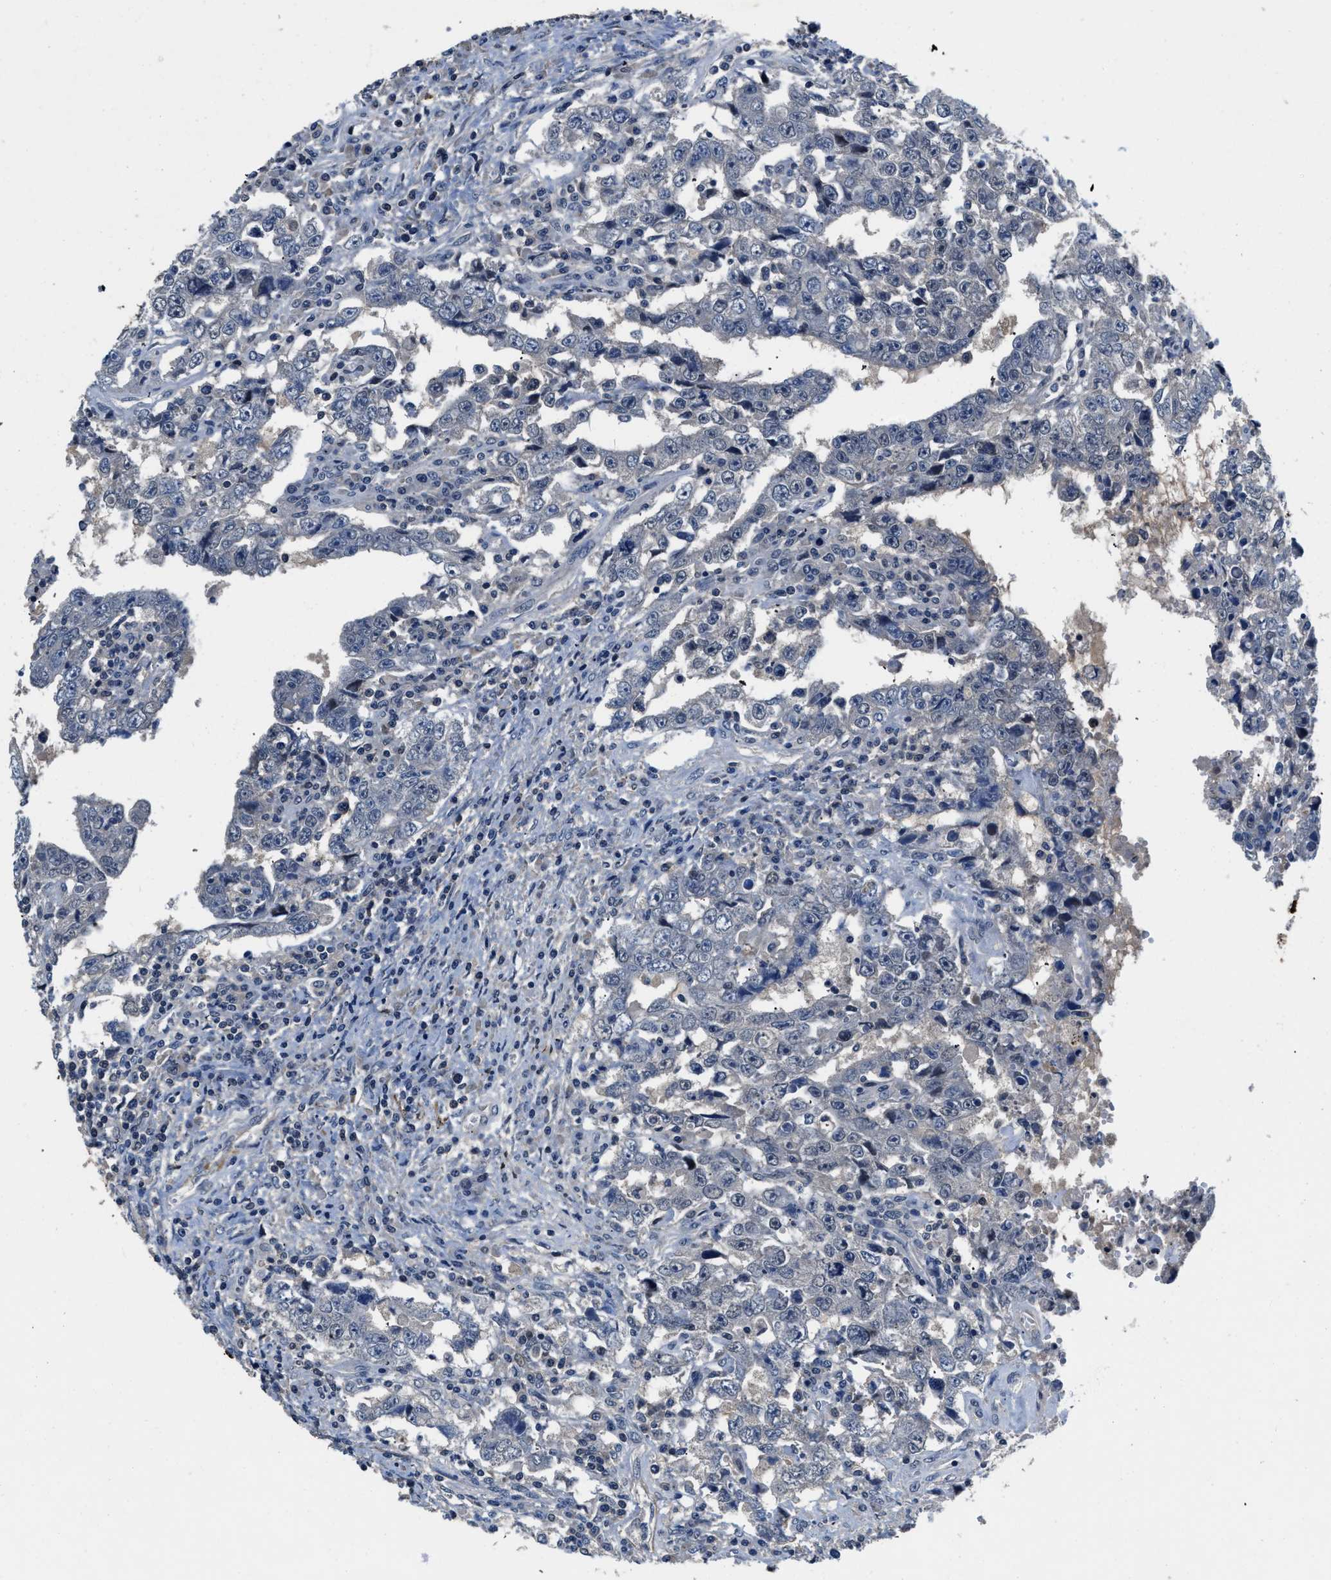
{"staining": {"intensity": "negative", "quantity": "none", "location": "none"}, "tissue": "testis cancer", "cell_type": "Tumor cells", "image_type": "cancer", "snomed": [{"axis": "morphology", "description": "Carcinoma, Embryonal, NOS"}, {"axis": "topography", "description": "Testis"}], "caption": "DAB immunohistochemical staining of human testis embryonal carcinoma demonstrates no significant positivity in tumor cells. (DAB IHC visualized using brightfield microscopy, high magnification).", "gene": "LANCL2", "patient": {"sex": "male", "age": 26}}